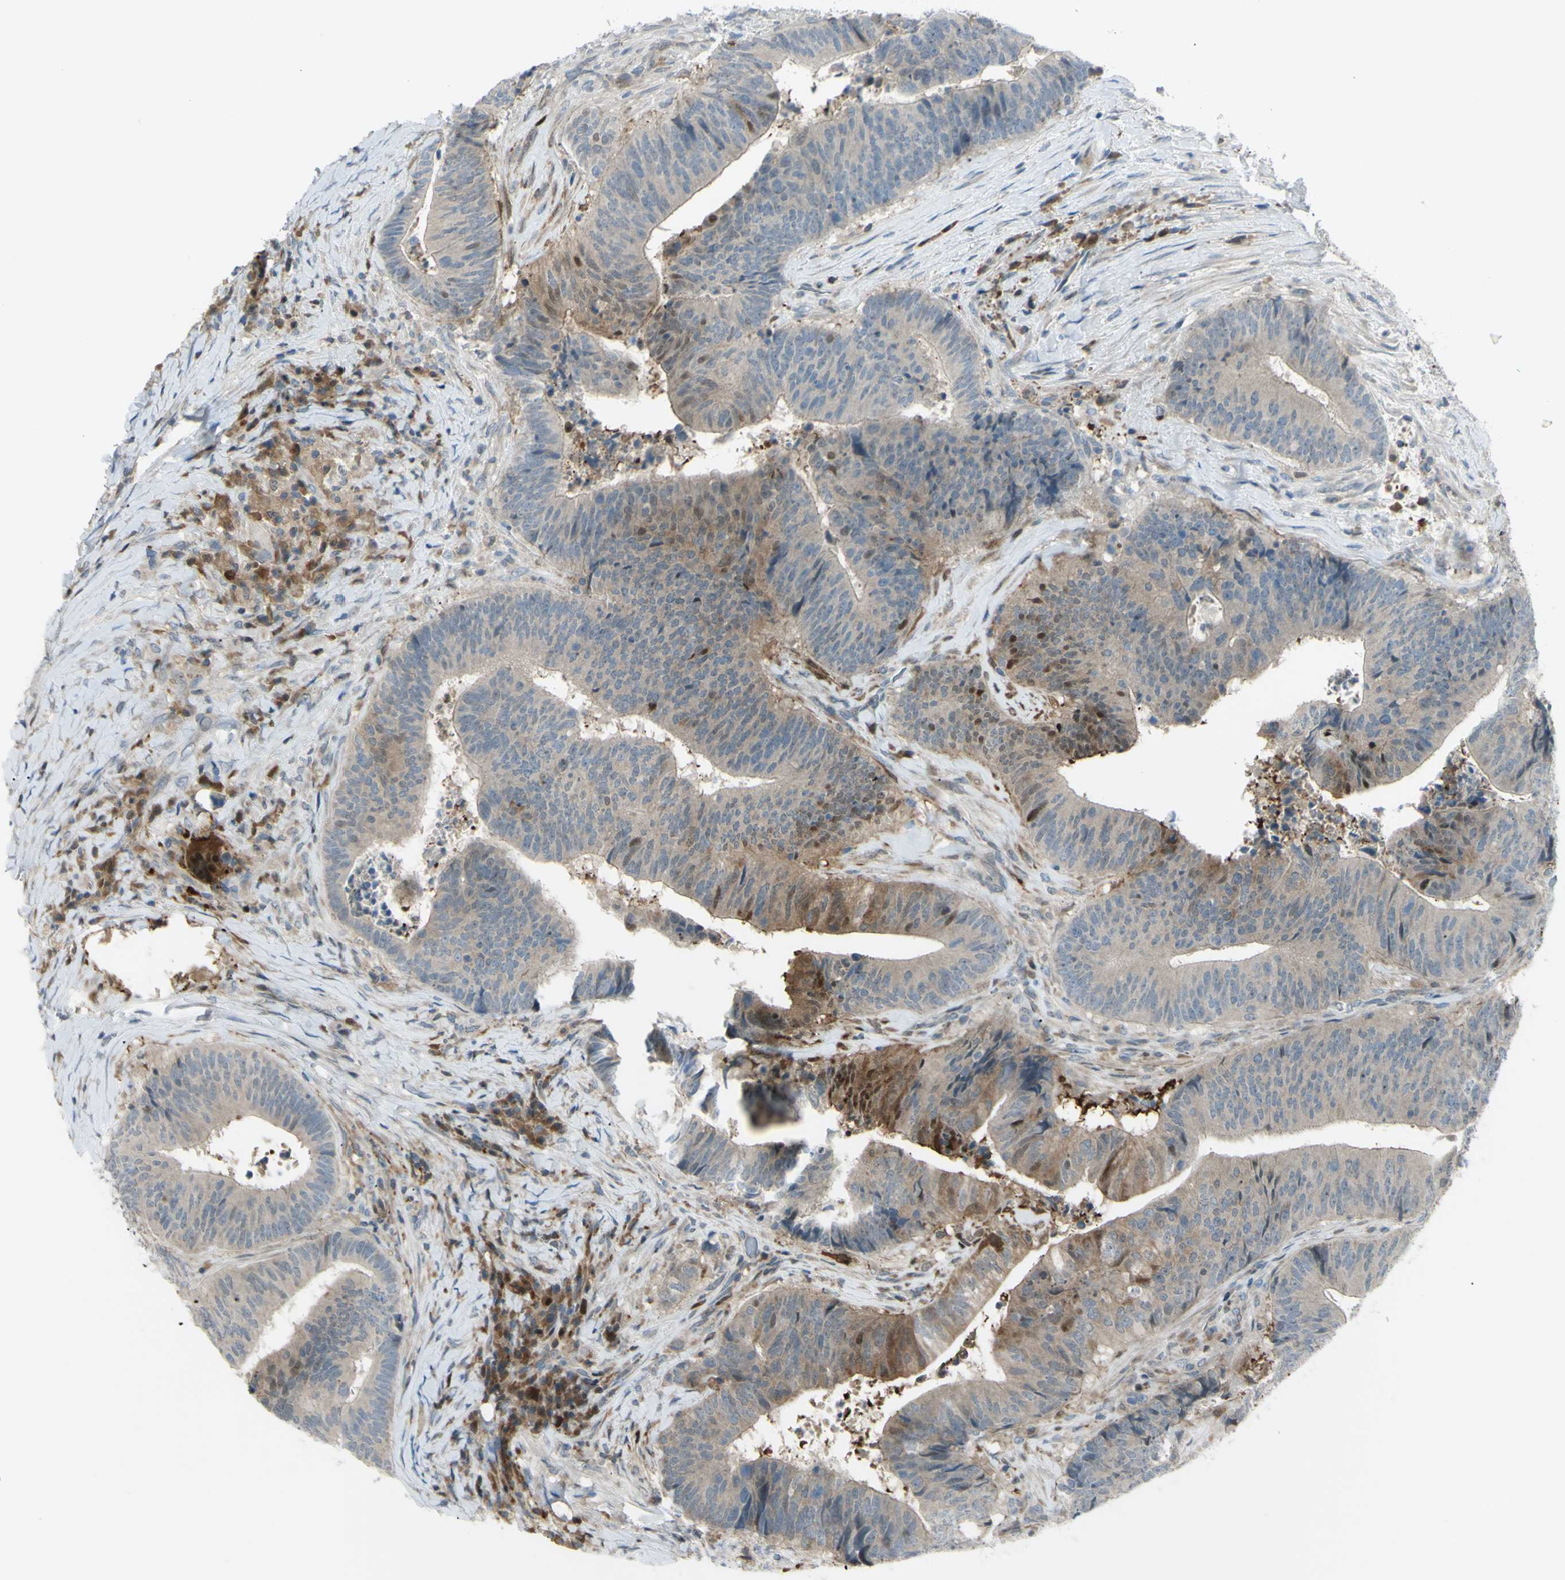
{"staining": {"intensity": "weak", "quantity": ">75%", "location": "cytoplasmic/membranous"}, "tissue": "colorectal cancer", "cell_type": "Tumor cells", "image_type": "cancer", "snomed": [{"axis": "morphology", "description": "Adenocarcinoma, NOS"}, {"axis": "topography", "description": "Rectum"}], "caption": "Immunohistochemical staining of human colorectal cancer (adenocarcinoma) demonstrates low levels of weak cytoplasmic/membranous protein staining in approximately >75% of tumor cells.", "gene": "C1orf159", "patient": {"sex": "male", "age": 72}}